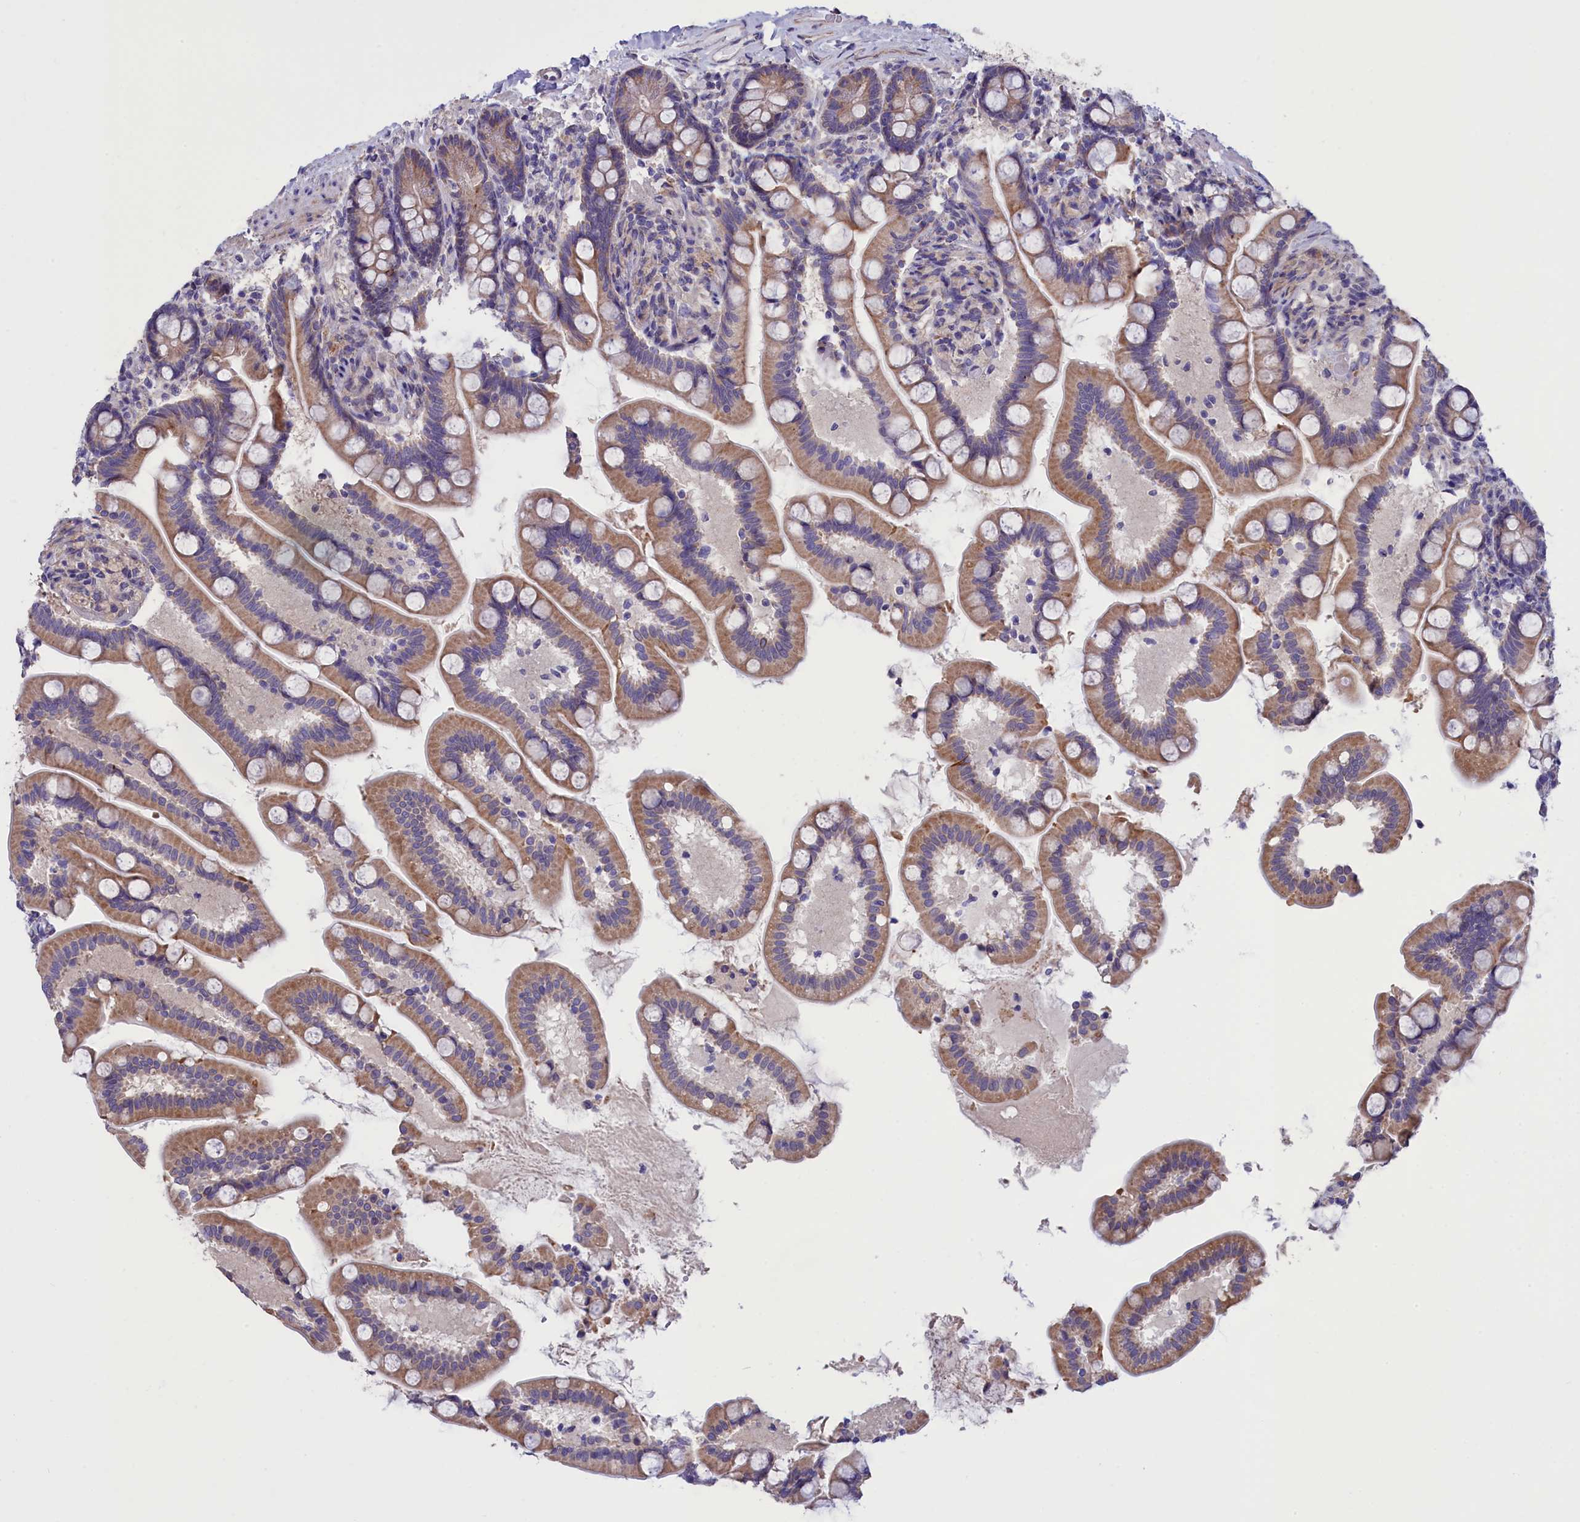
{"staining": {"intensity": "moderate", "quantity": ">75%", "location": "cytoplasmic/membranous"}, "tissue": "small intestine", "cell_type": "Glandular cells", "image_type": "normal", "snomed": [{"axis": "morphology", "description": "Normal tissue, NOS"}, {"axis": "topography", "description": "Small intestine"}], "caption": "DAB immunohistochemical staining of benign human small intestine reveals moderate cytoplasmic/membranous protein expression in about >75% of glandular cells.", "gene": "CYP2U1", "patient": {"sex": "female", "age": 64}}